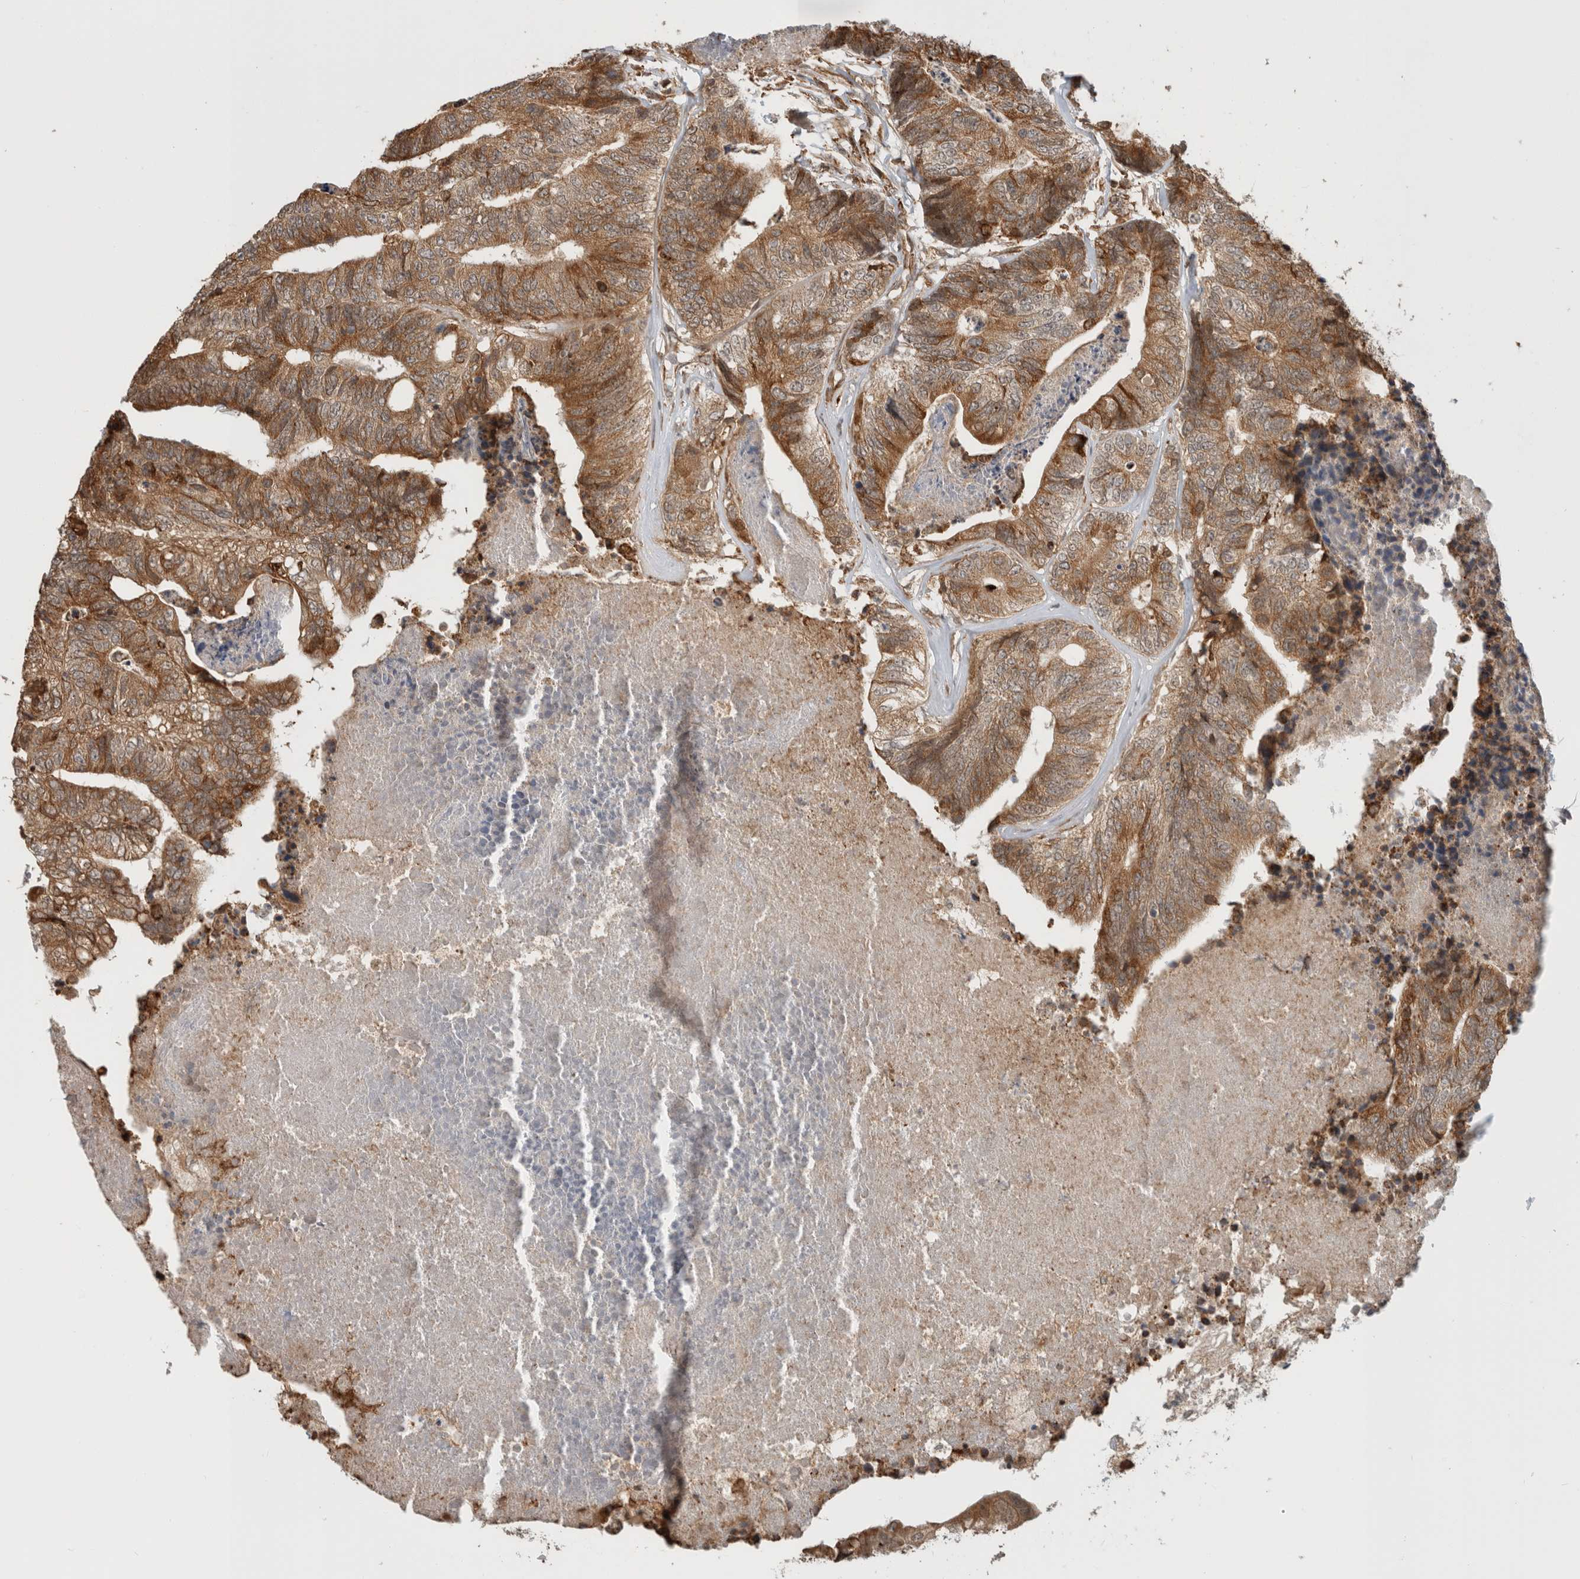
{"staining": {"intensity": "moderate", "quantity": ">75%", "location": "cytoplasmic/membranous"}, "tissue": "colorectal cancer", "cell_type": "Tumor cells", "image_type": "cancer", "snomed": [{"axis": "morphology", "description": "Adenocarcinoma, NOS"}, {"axis": "topography", "description": "Colon"}], "caption": "An immunohistochemistry (IHC) photomicrograph of neoplastic tissue is shown. Protein staining in brown labels moderate cytoplasmic/membranous positivity in colorectal cancer within tumor cells. (Stains: DAB in brown, nuclei in blue, Microscopy: brightfield microscopy at high magnification).", "gene": "MS4A7", "patient": {"sex": "female", "age": 67}}